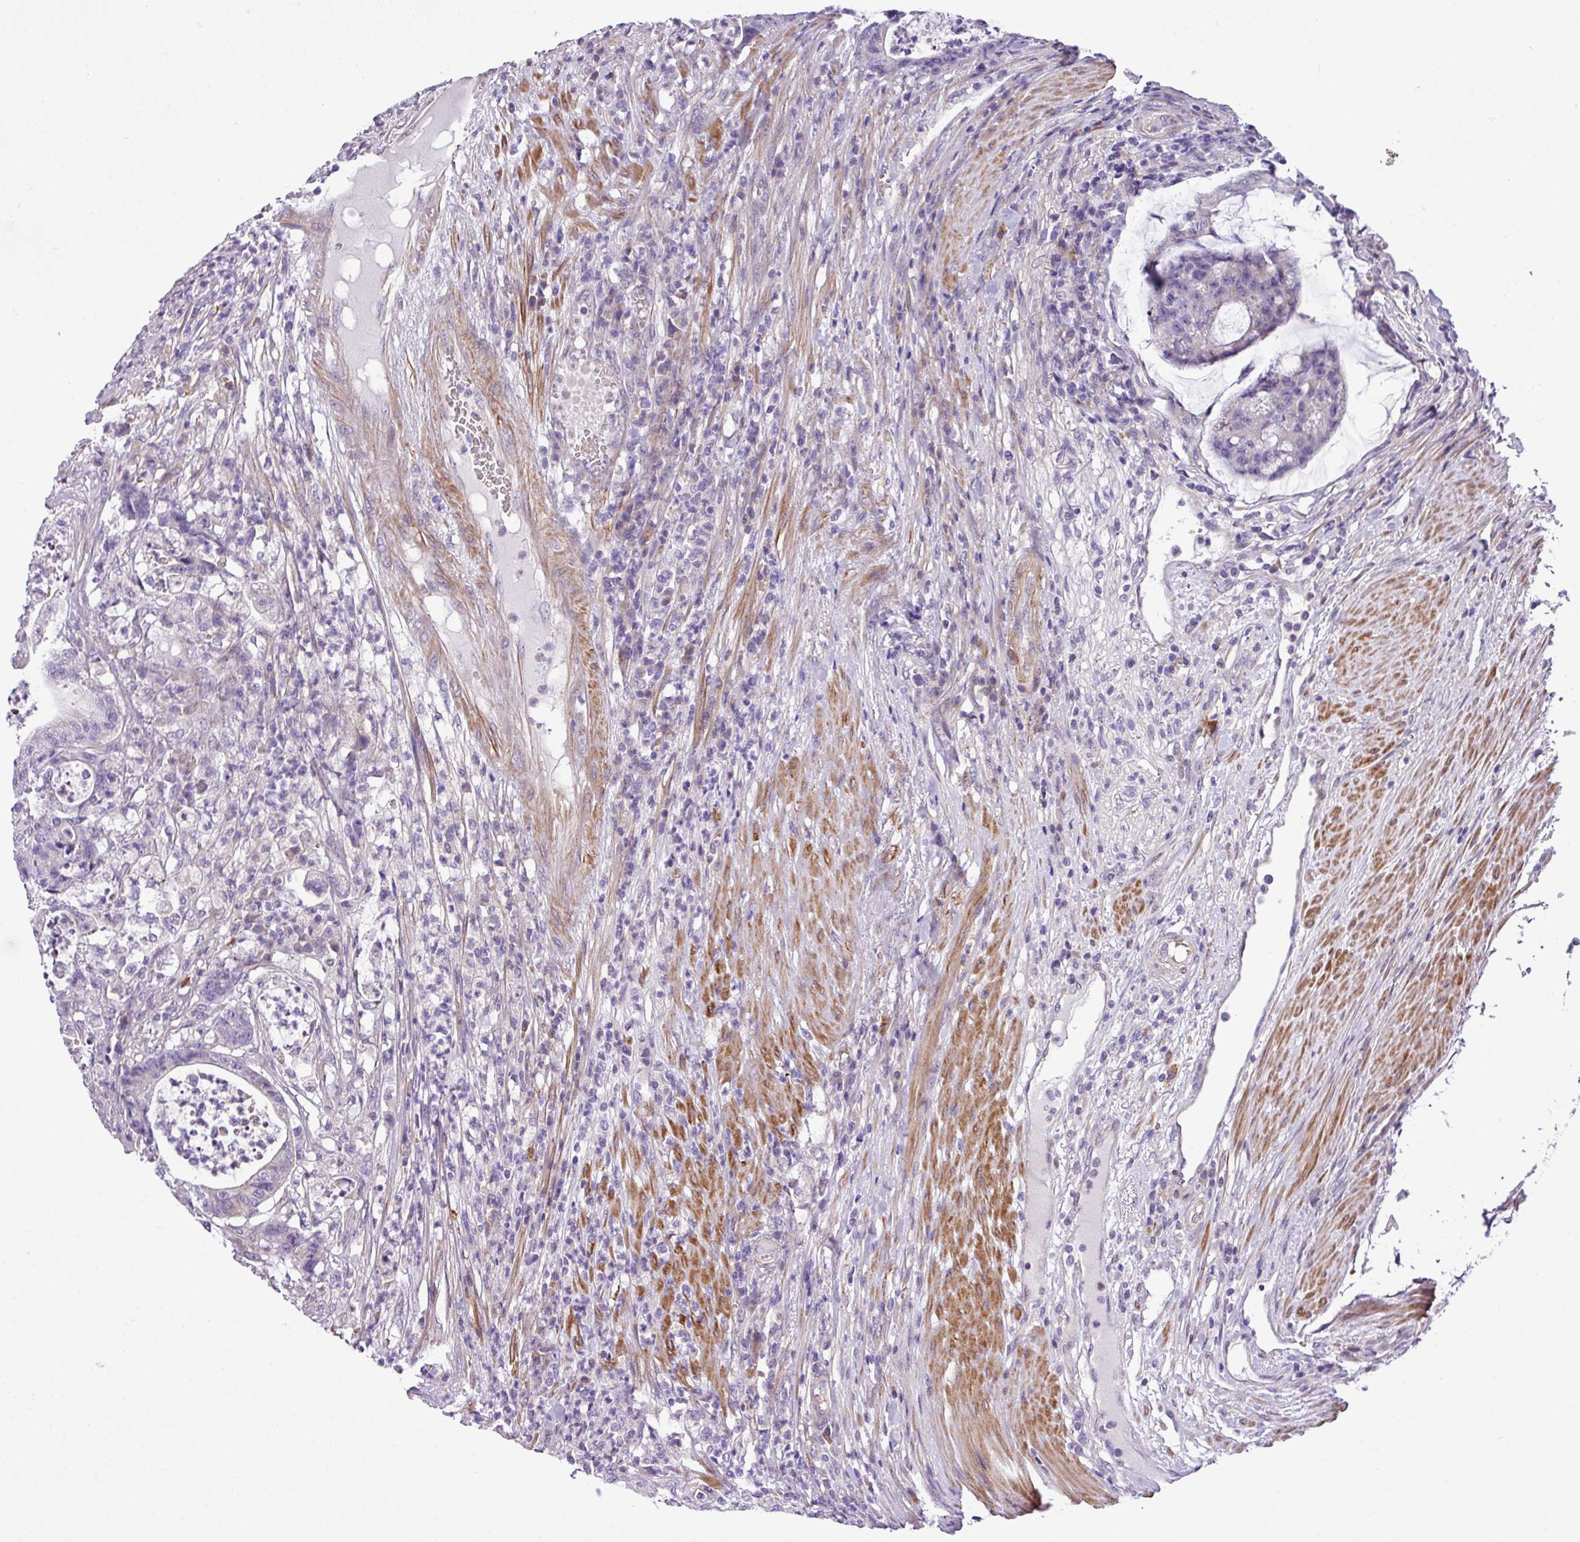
{"staining": {"intensity": "negative", "quantity": "none", "location": "none"}, "tissue": "colorectal cancer", "cell_type": "Tumor cells", "image_type": "cancer", "snomed": [{"axis": "morphology", "description": "Adenocarcinoma, NOS"}, {"axis": "topography", "description": "Colon"}], "caption": "High power microscopy photomicrograph of an IHC micrograph of adenocarcinoma (colorectal), revealing no significant positivity in tumor cells. Brightfield microscopy of immunohistochemistry stained with DAB (3,3'-diaminobenzidine) (brown) and hematoxylin (blue), captured at high magnification.", "gene": "C11orf91", "patient": {"sex": "female", "age": 84}}